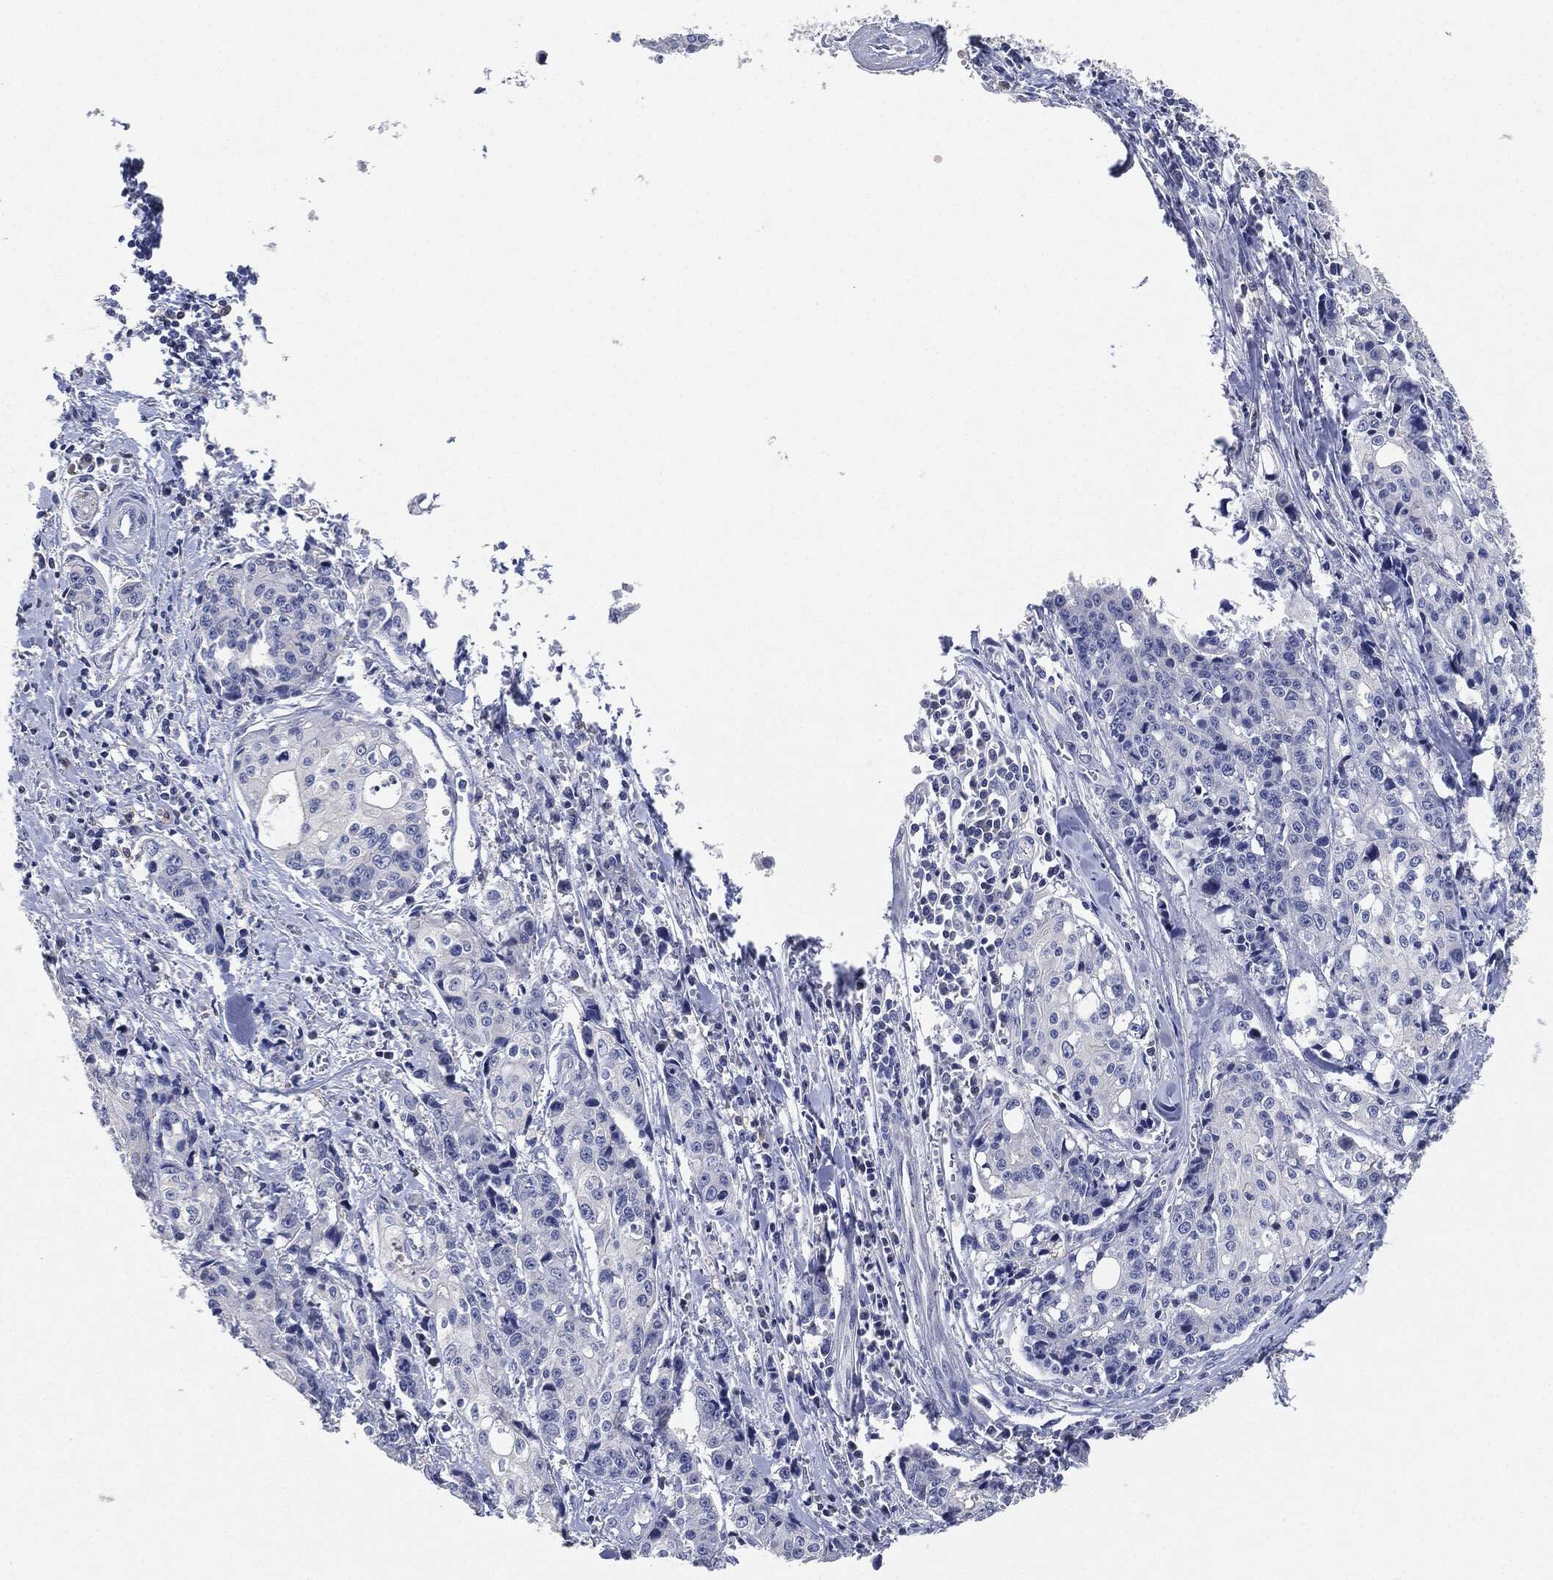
{"staining": {"intensity": "negative", "quantity": "none", "location": "none"}, "tissue": "pancreatic cancer", "cell_type": "Tumor cells", "image_type": "cancer", "snomed": [{"axis": "morphology", "description": "Adenocarcinoma, NOS"}, {"axis": "topography", "description": "Pancreas"}], "caption": "An image of pancreatic cancer (adenocarcinoma) stained for a protein displays no brown staining in tumor cells.", "gene": "NTRK1", "patient": {"sex": "male", "age": 64}}